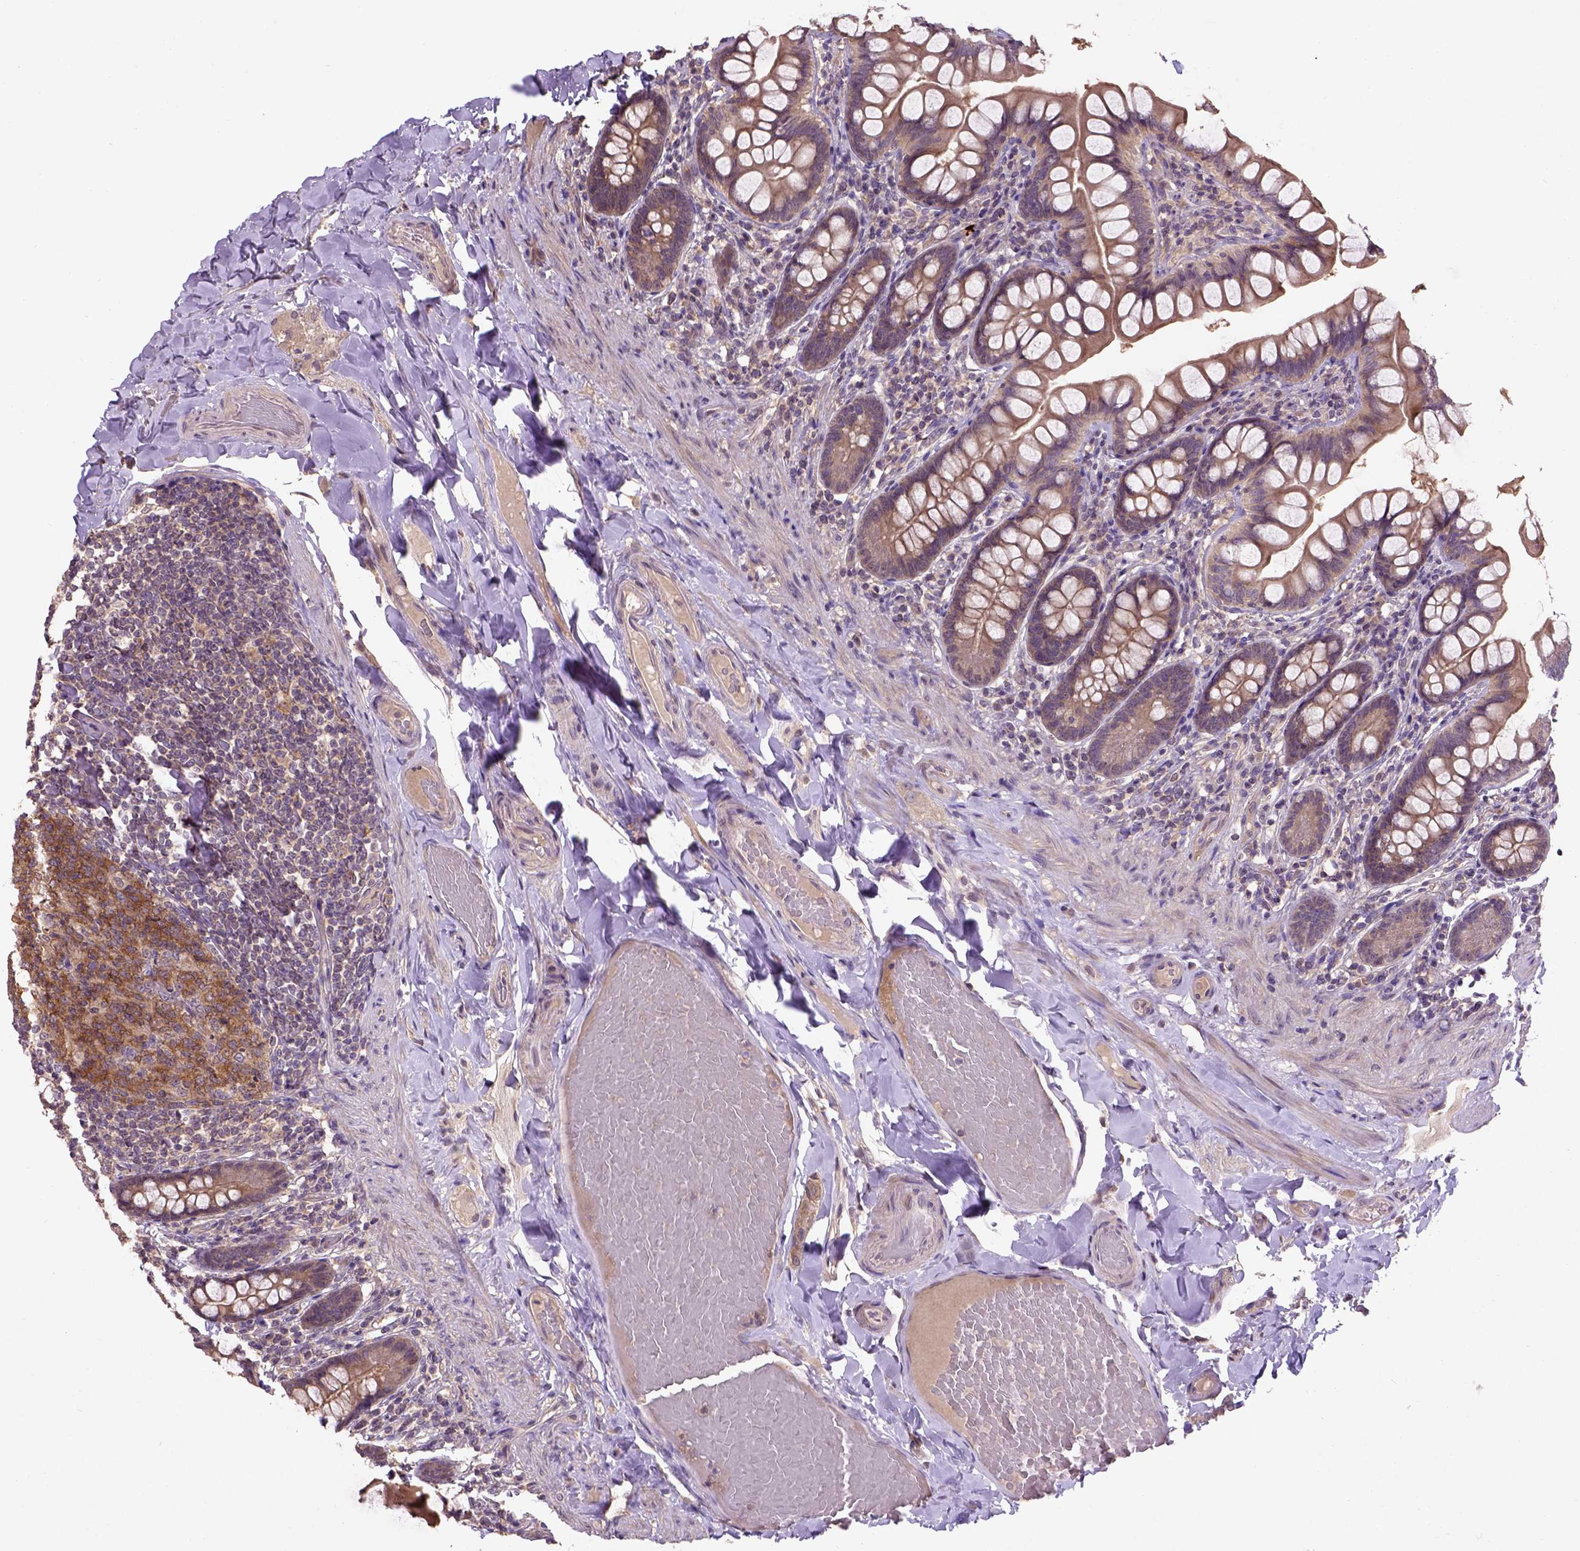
{"staining": {"intensity": "moderate", "quantity": ">75%", "location": "cytoplasmic/membranous"}, "tissue": "small intestine", "cell_type": "Glandular cells", "image_type": "normal", "snomed": [{"axis": "morphology", "description": "Normal tissue, NOS"}, {"axis": "topography", "description": "Small intestine"}], "caption": "A brown stain shows moderate cytoplasmic/membranous staining of a protein in glandular cells of normal human small intestine. (DAB IHC, brown staining for protein, blue staining for nuclei).", "gene": "KBTBD8", "patient": {"sex": "male", "age": 70}}